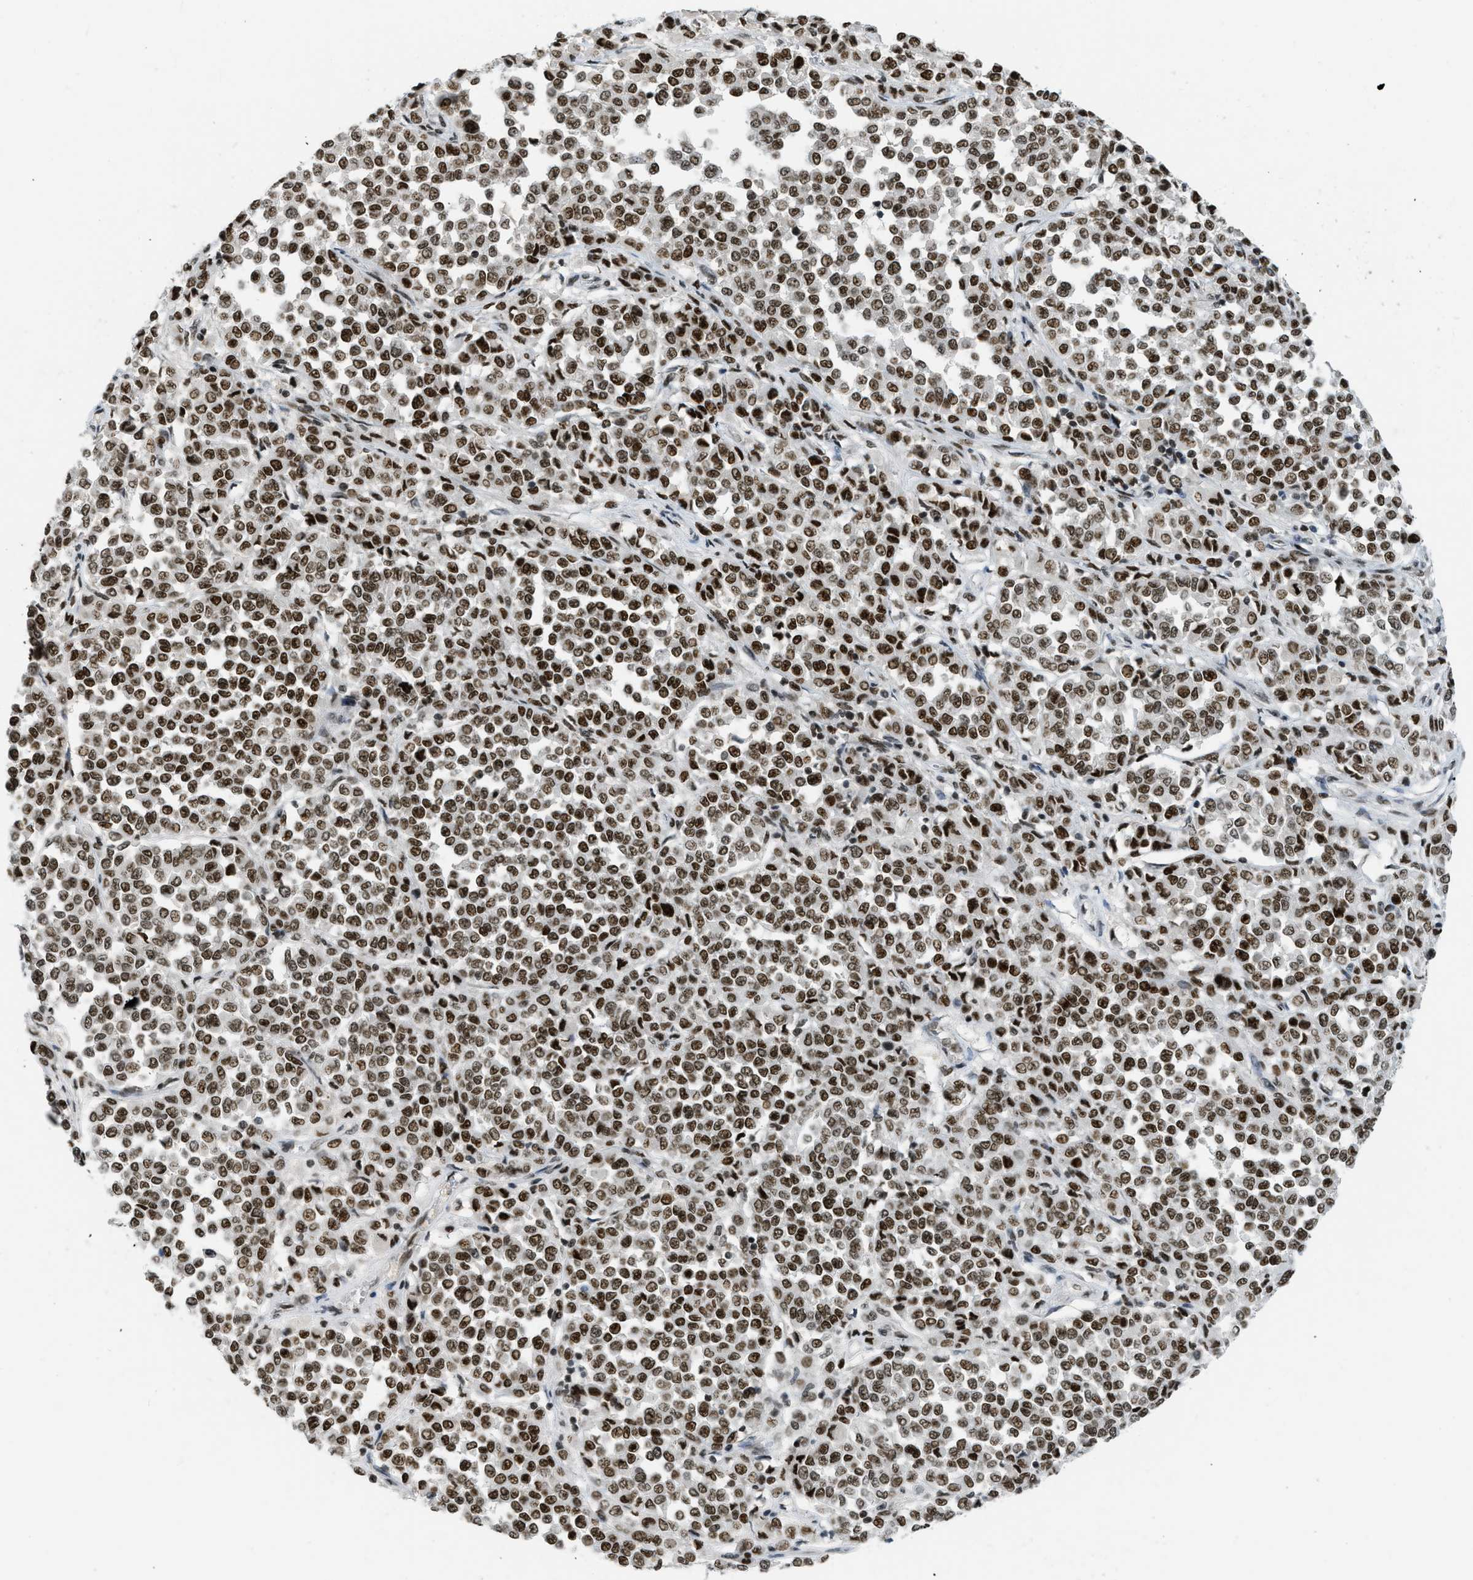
{"staining": {"intensity": "strong", "quantity": ">75%", "location": "nuclear"}, "tissue": "melanoma", "cell_type": "Tumor cells", "image_type": "cancer", "snomed": [{"axis": "morphology", "description": "Malignant melanoma, Metastatic site"}, {"axis": "topography", "description": "Pancreas"}], "caption": "IHC staining of melanoma, which exhibits high levels of strong nuclear positivity in about >75% of tumor cells indicating strong nuclear protein expression. The staining was performed using DAB (brown) for protein detection and nuclei were counterstained in hematoxylin (blue).", "gene": "URB1", "patient": {"sex": "female", "age": 30}}